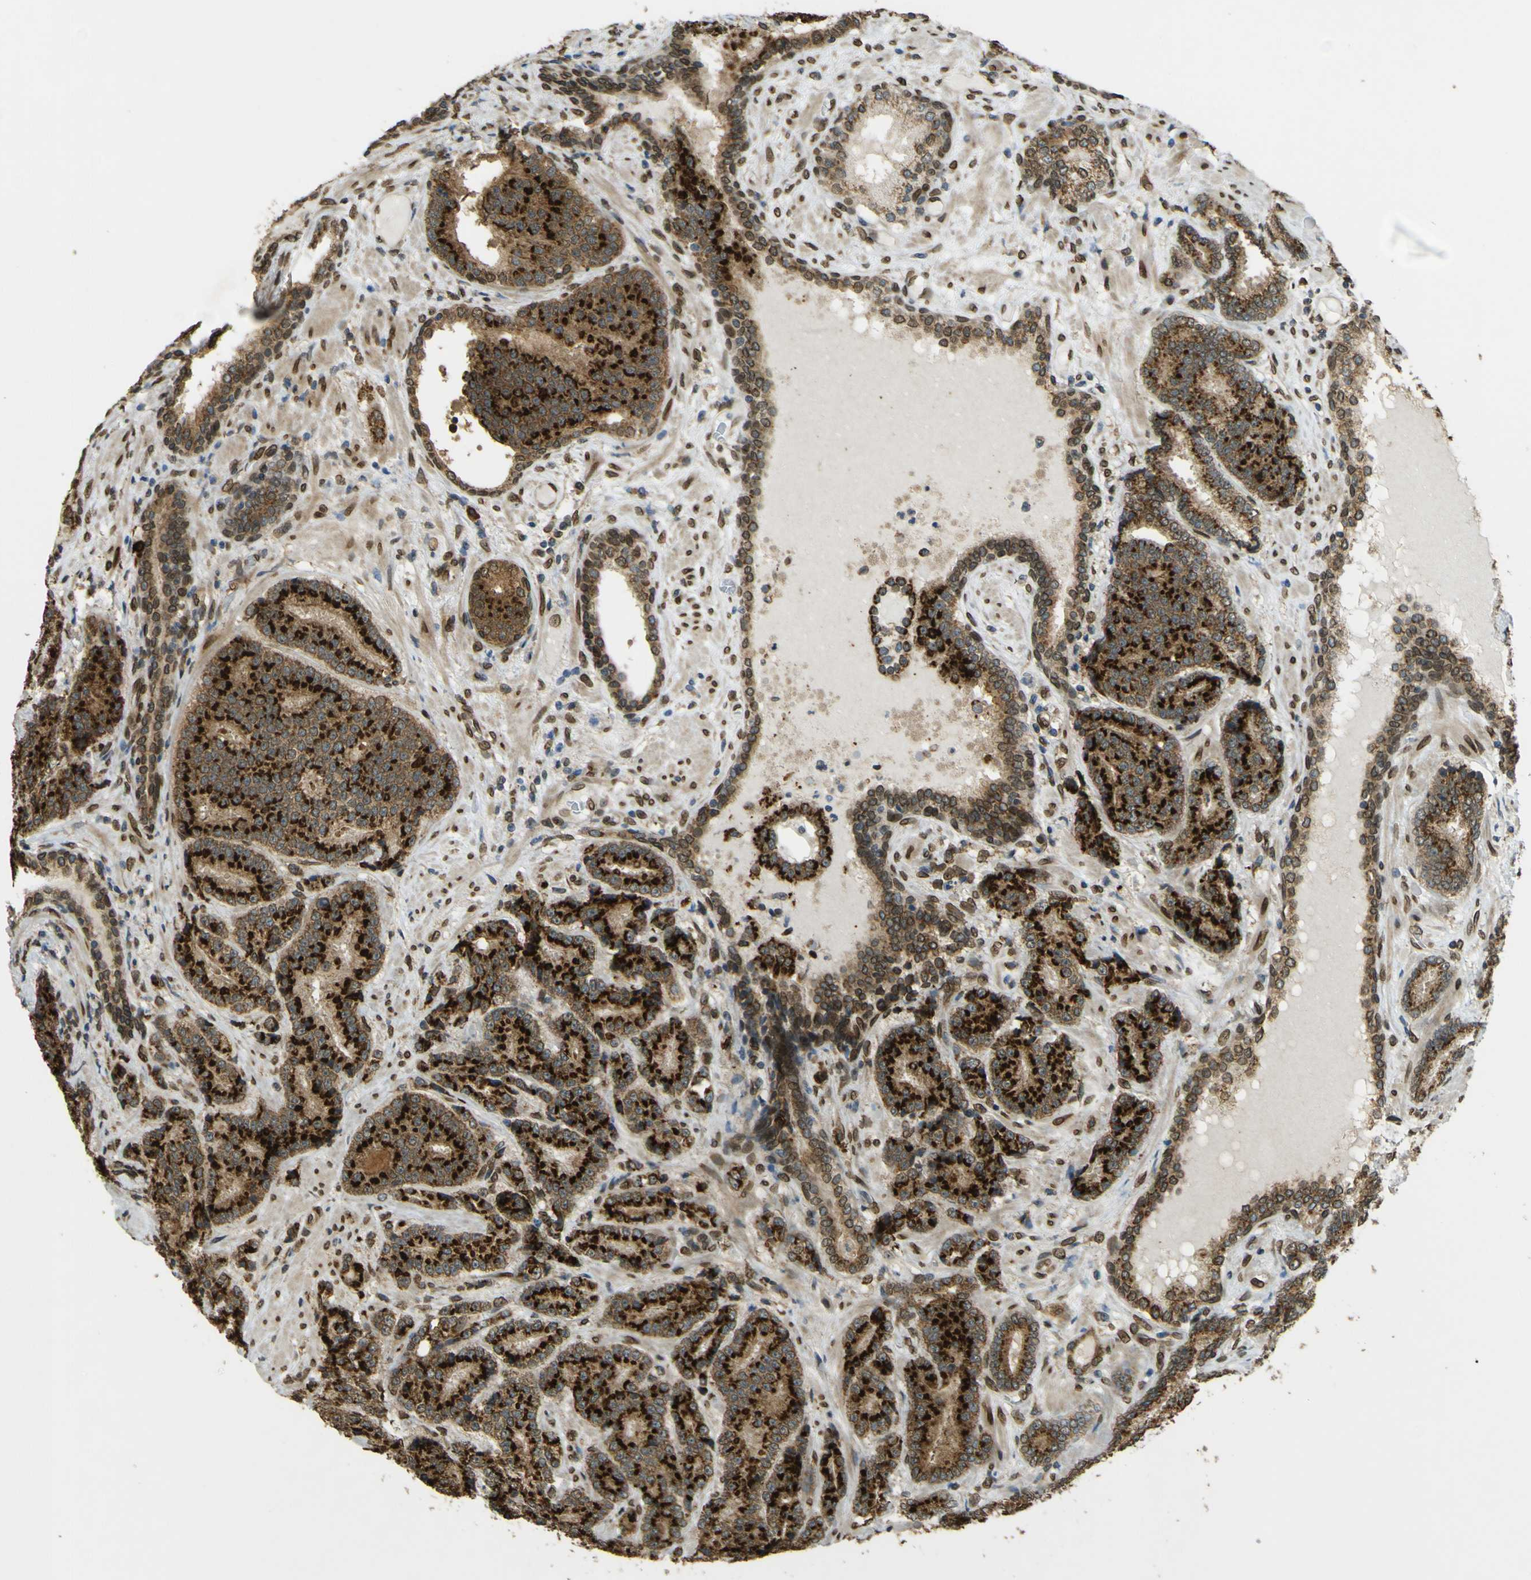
{"staining": {"intensity": "strong", "quantity": ">75%", "location": "cytoplasmic/membranous"}, "tissue": "prostate cancer", "cell_type": "Tumor cells", "image_type": "cancer", "snomed": [{"axis": "morphology", "description": "Adenocarcinoma, High grade"}, {"axis": "topography", "description": "Prostate"}], "caption": "High-power microscopy captured an immunohistochemistry (IHC) image of prostate cancer (adenocarcinoma (high-grade)), revealing strong cytoplasmic/membranous expression in about >75% of tumor cells.", "gene": "GALNT1", "patient": {"sex": "male", "age": 61}}